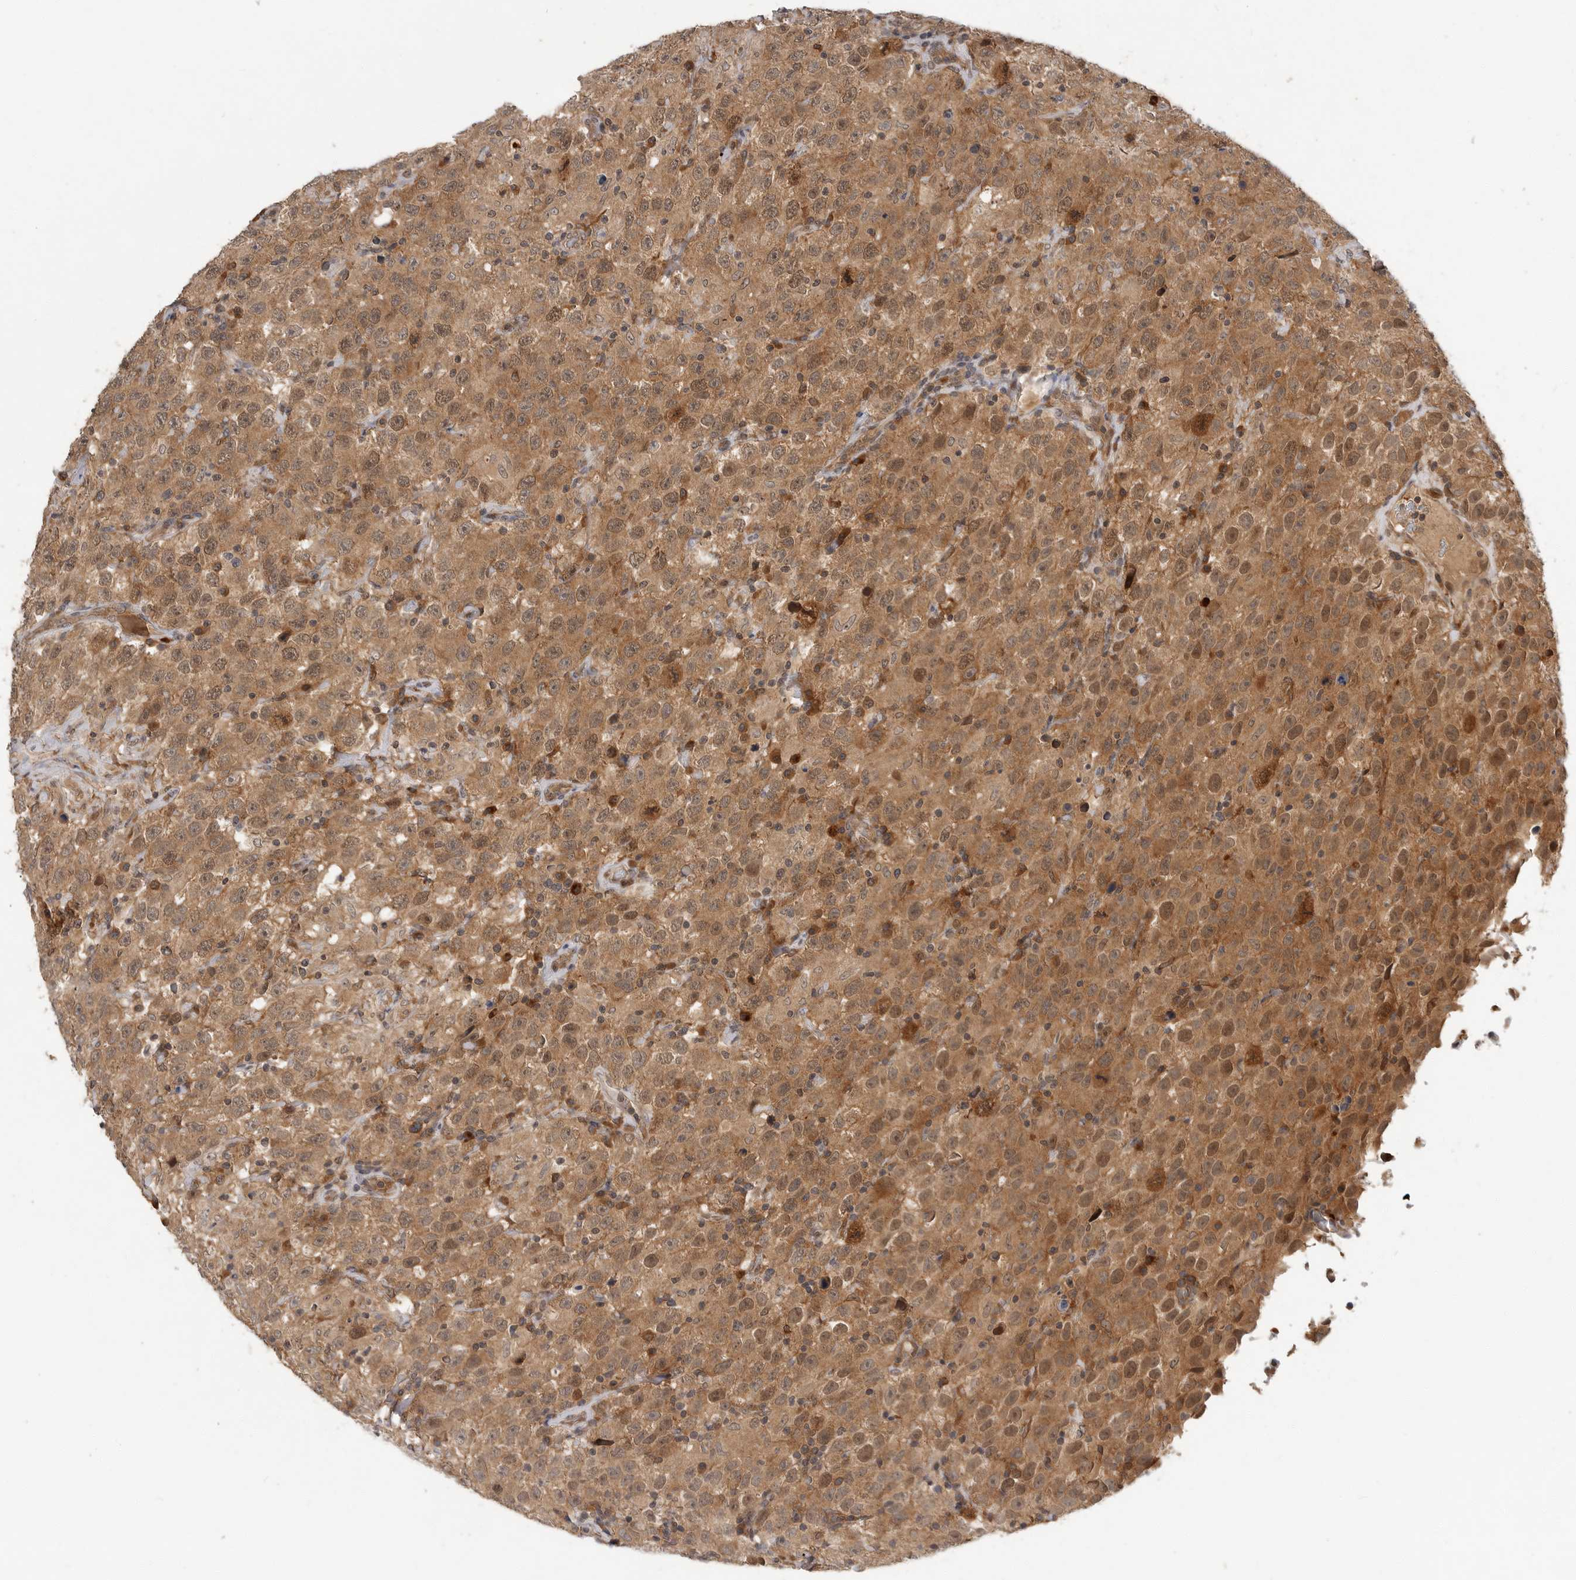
{"staining": {"intensity": "moderate", "quantity": ">75%", "location": "cytoplasmic/membranous,nuclear"}, "tissue": "testis cancer", "cell_type": "Tumor cells", "image_type": "cancer", "snomed": [{"axis": "morphology", "description": "Seminoma, NOS"}, {"axis": "topography", "description": "Testis"}], "caption": "Testis cancer (seminoma) tissue exhibits moderate cytoplasmic/membranous and nuclear positivity in about >75% of tumor cells, visualized by immunohistochemistry.", "gene": "OSBPL9", "patient": {"sex": "male", "age": 41}}